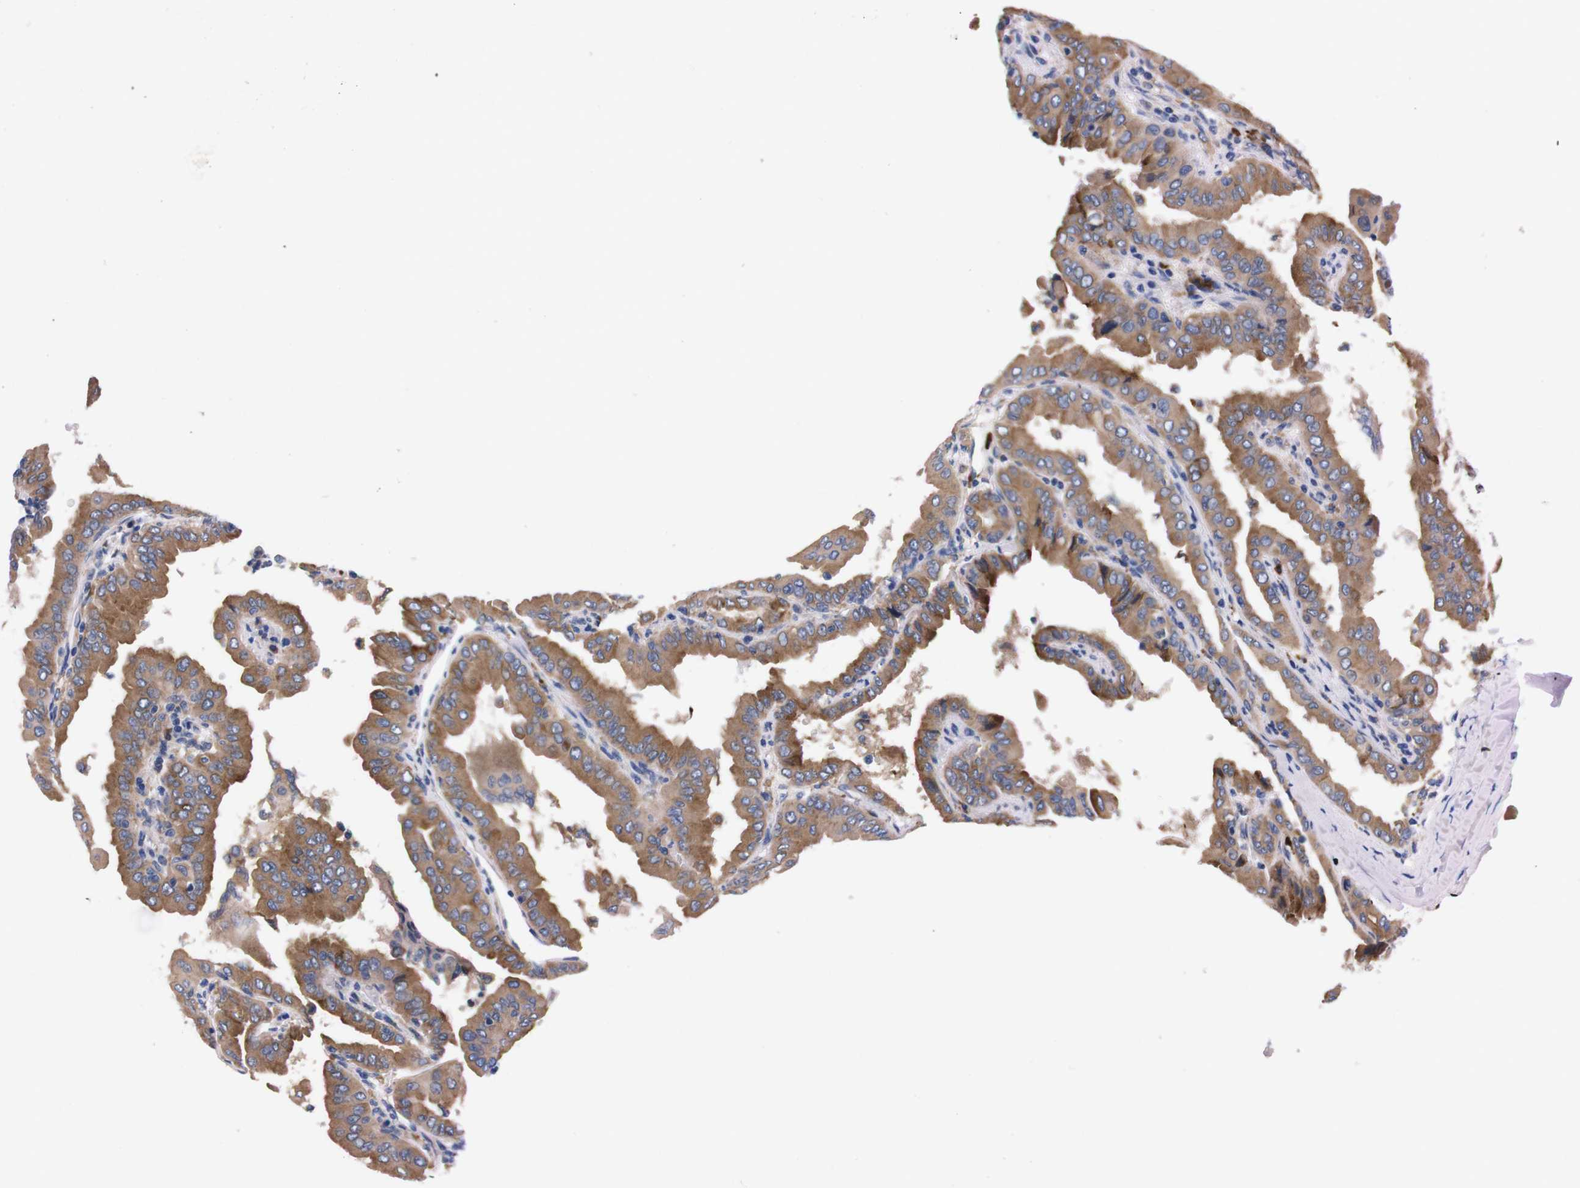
{"staining": {"intensity": "moderate", "quantity": ">75%", "location": "cytoplasmic/membranous"}, "tissue": "thyroid cancer", "cell_type": "Tumor cells", "image_type": "cancer", "snomed": [{"axis": "morphology", "description": "Papillary adenocarcinoma, NOS"}, {"axis": "topography", "description": "Thyroid gland"}], "caption": "Immunohistochemical staining of human papillary adenocarcinoma (thyroid) displays medium levels of moderate cytoplasmic/membranous protein staining in about >75% of tumor cells.", "gene": "NEBL", "patient": {"sex": "male", "age": 33}}